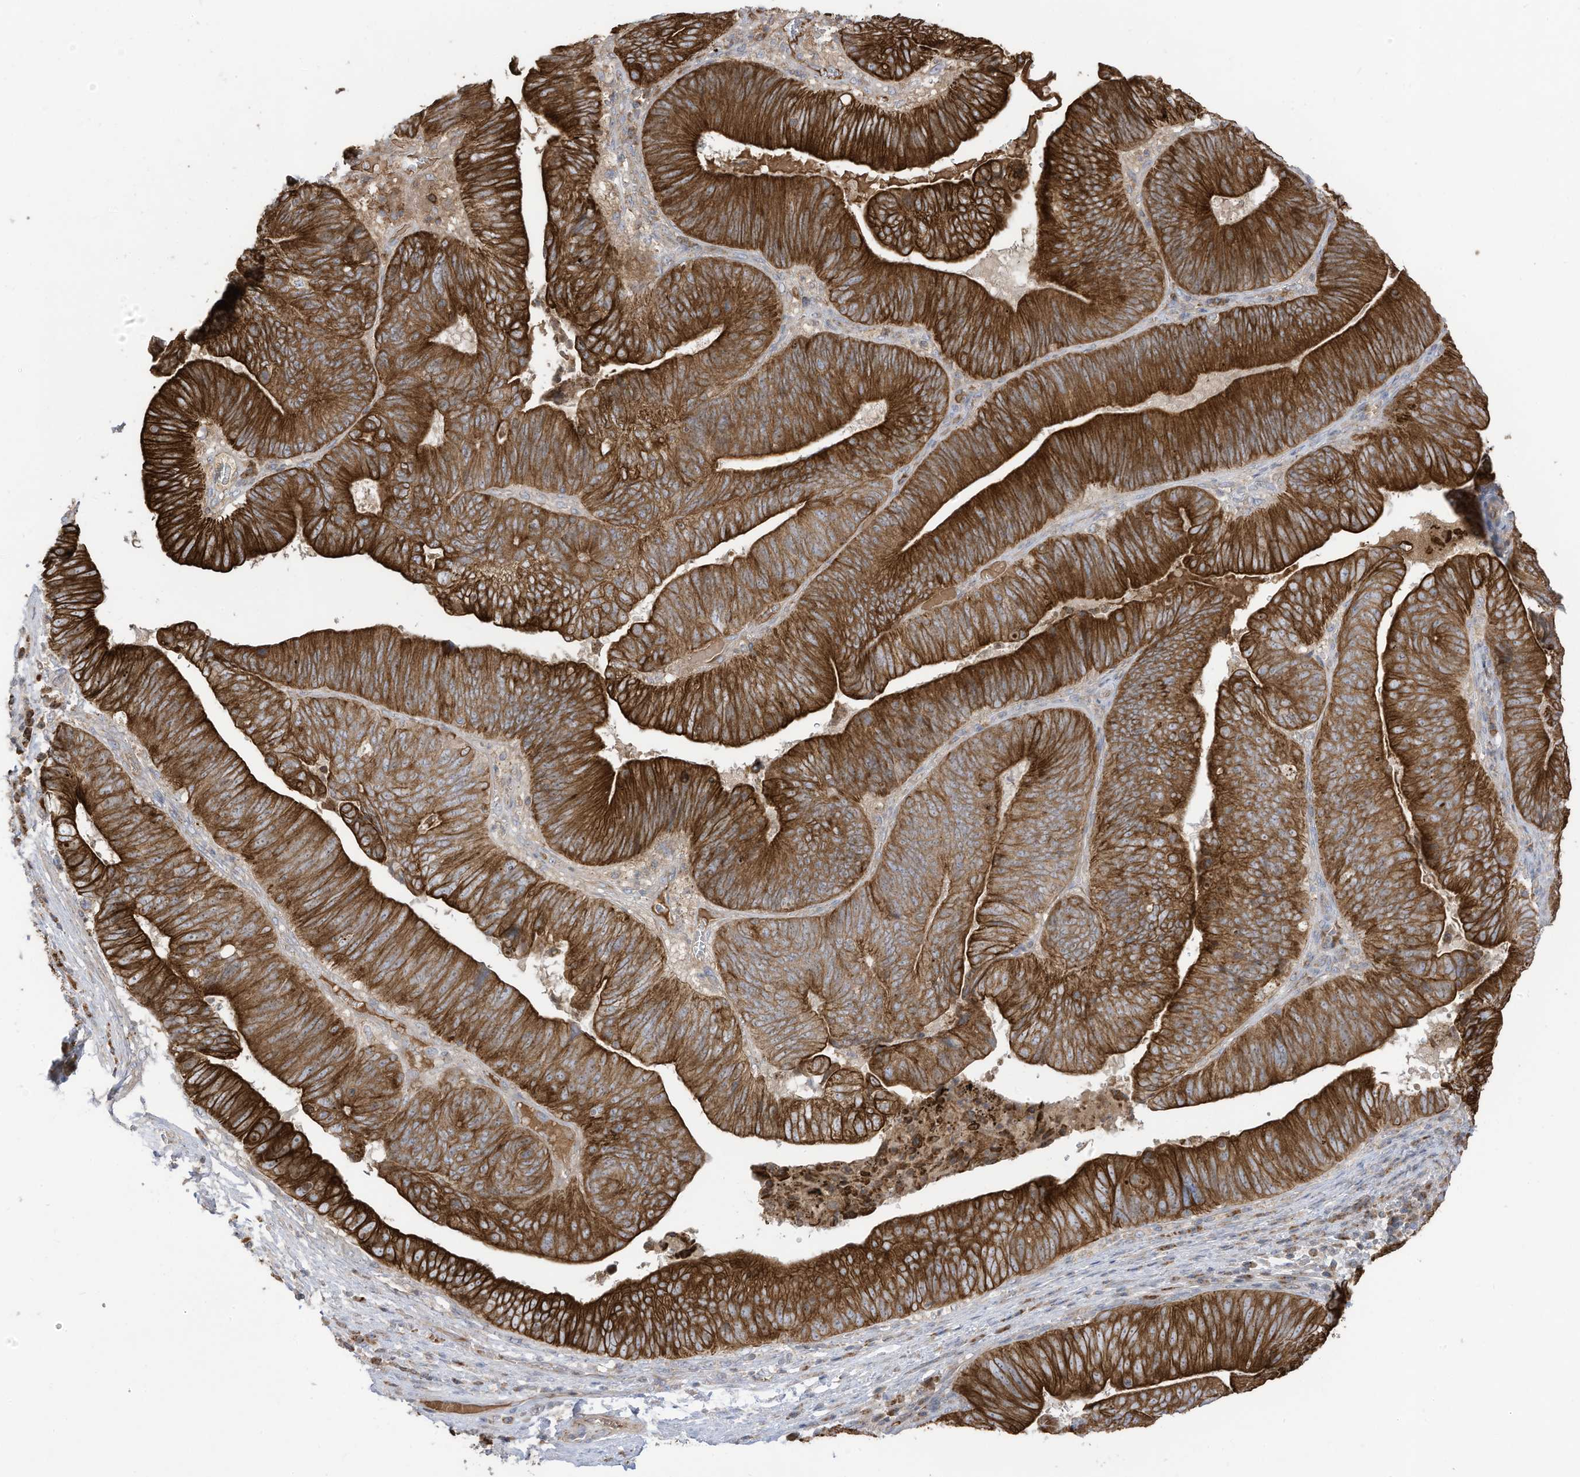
{"staining": {"intensity": "strong", "quantity": ">75%", "location": "cytoplasmic/membranous"}, "tissue": "pancreatic cancer", "cell_type": "Tumor cells", "image_type": "cancer", "snomed": [{"axis": "morphology", "description": "Adenocarcinoma, NOS"}, {"axis": "topography", "description": "Pancreas"}], "caption": "Pancreatic cancer (adenocarcinoma) stained with immunohistochemistry (IHC) reveals strong cytoplasmic/membranous staining in approximately >75% of tumor cells.", "gene": "CGAS", "patient": {"sex": "male", "age": 63}}